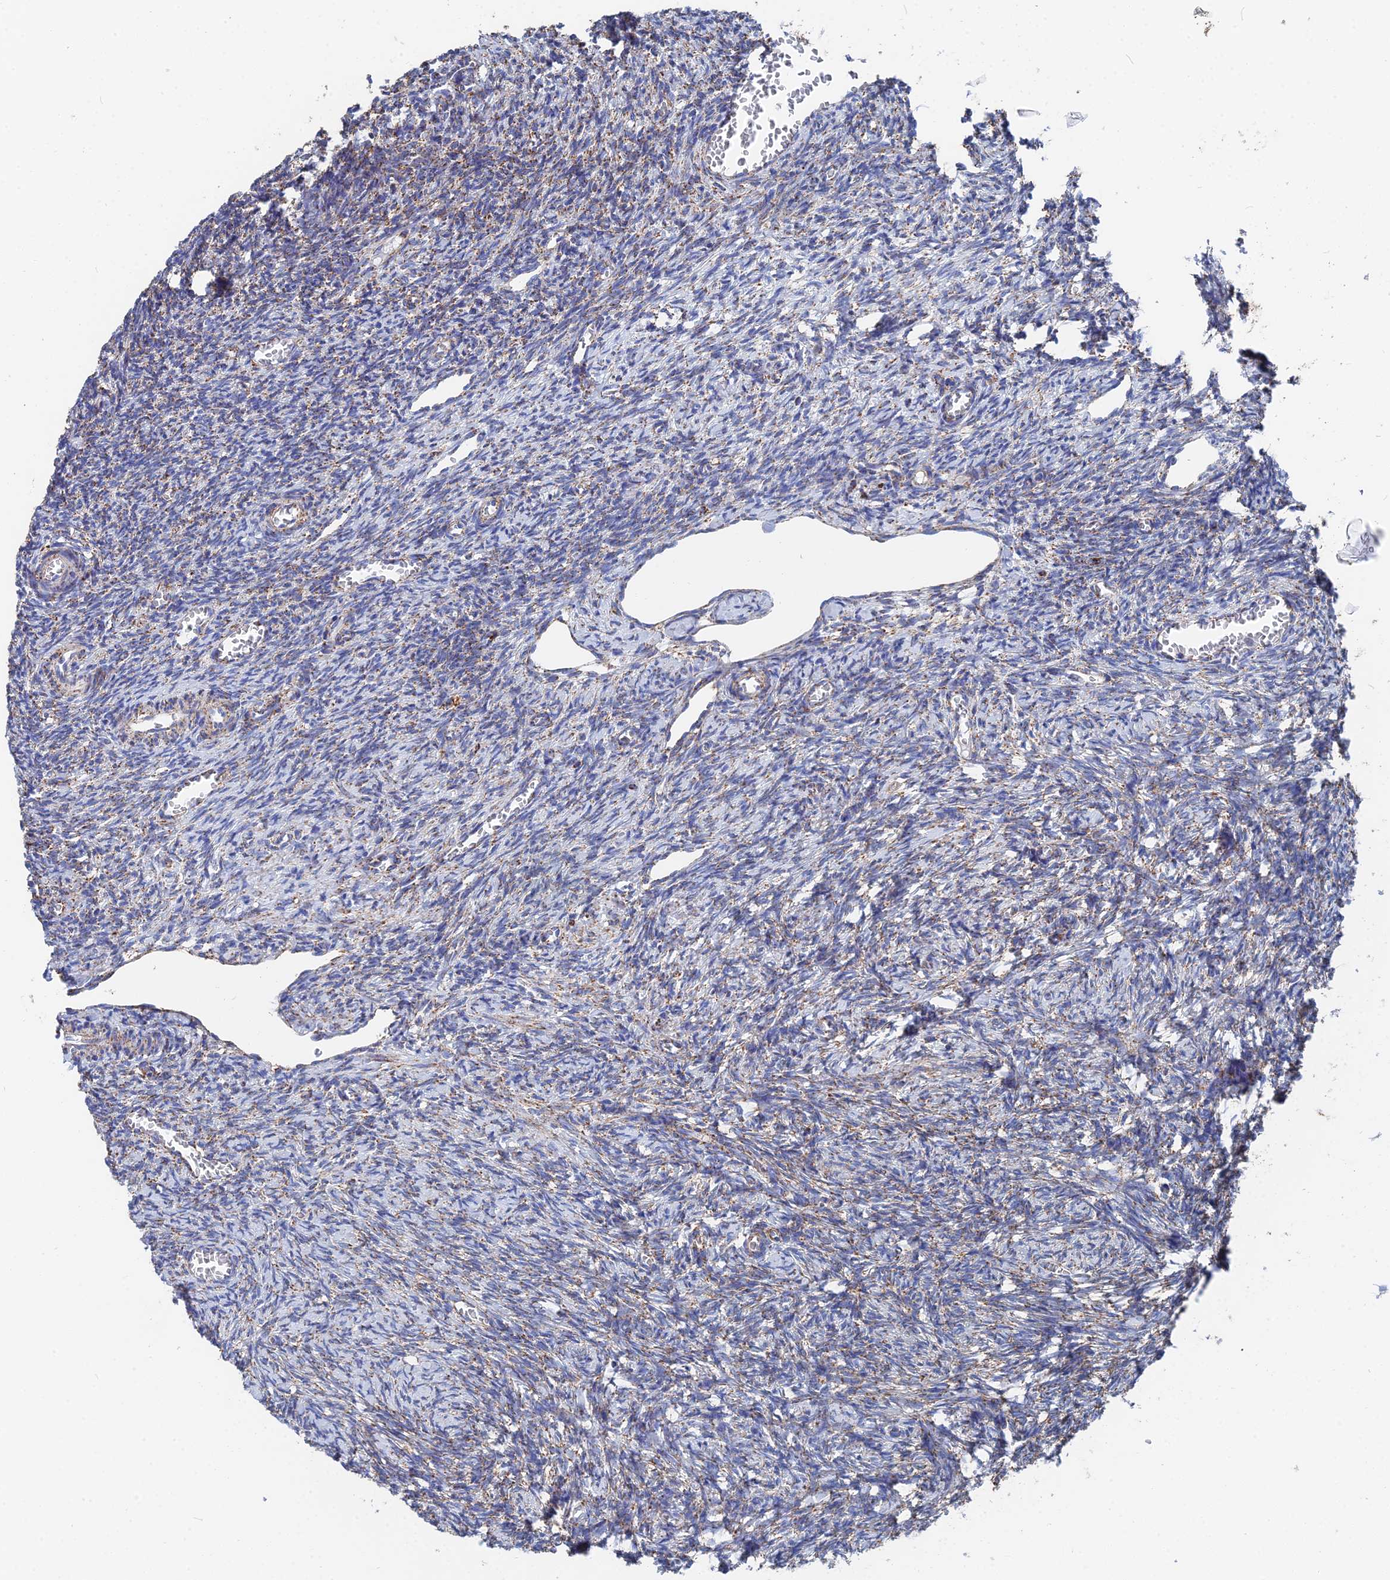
{"staining": {"intensity": "negative", "quantity": "none", "location": "none"}, "tissue": "ovary", "cell_type": "Follicle cells", "image_type": "normal", "snomed": [{"axis": "morphology", "description": "Normal tissue, NOS"}, {"axis": "topography", "description": "Ovary"}], "caption": "Immunohistochemistry of unremarkable ovary exhibits no expression in follicle cells. (IHC, brightfield microscopy, high magnification).", "gene": "IFT80", "patient": {"sex": "female", "age": 27}}